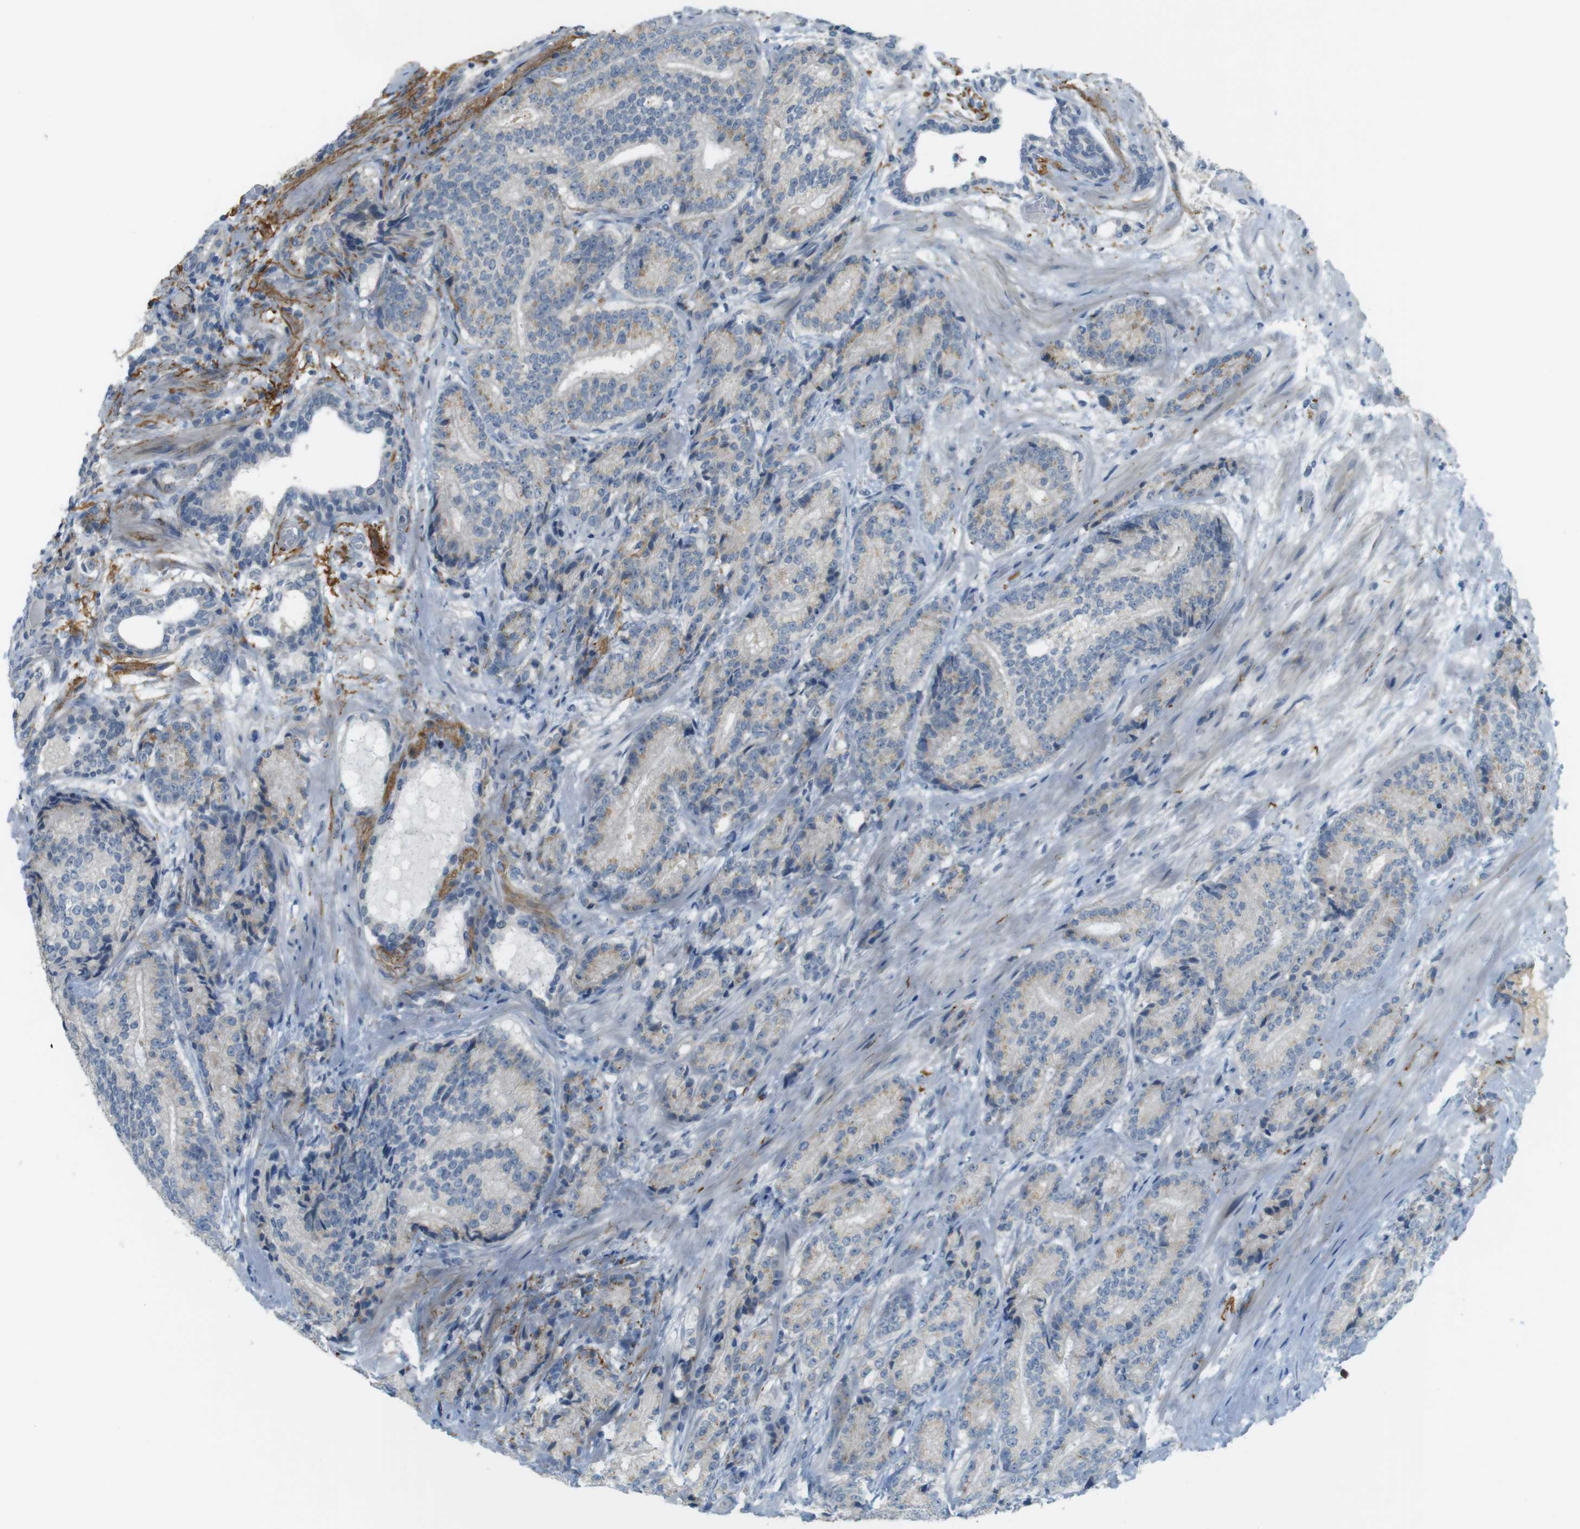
{"staining": {"intensity": "weak", "quantity": "25%-75%", "location": "cytoplasmic/membranous"}, "tissue": "prostate cancer", "cell_type": "Tumor cells", "image_type": "cancer", "snomed": [{"axis": "morphology", "description": "Adenocarcinoma, High grade"}, {"axis": "topography", "description": "Prostate"}], "caption": "Protein expression analysis of human prostate cancer (adenocarcinoma (high-grade)) reveals weak cytoplasmic/membranous expression in about 25%-75% of tumor cells.", "gene": "UGT8", "patient": {"sex": "male", "age": 61}}